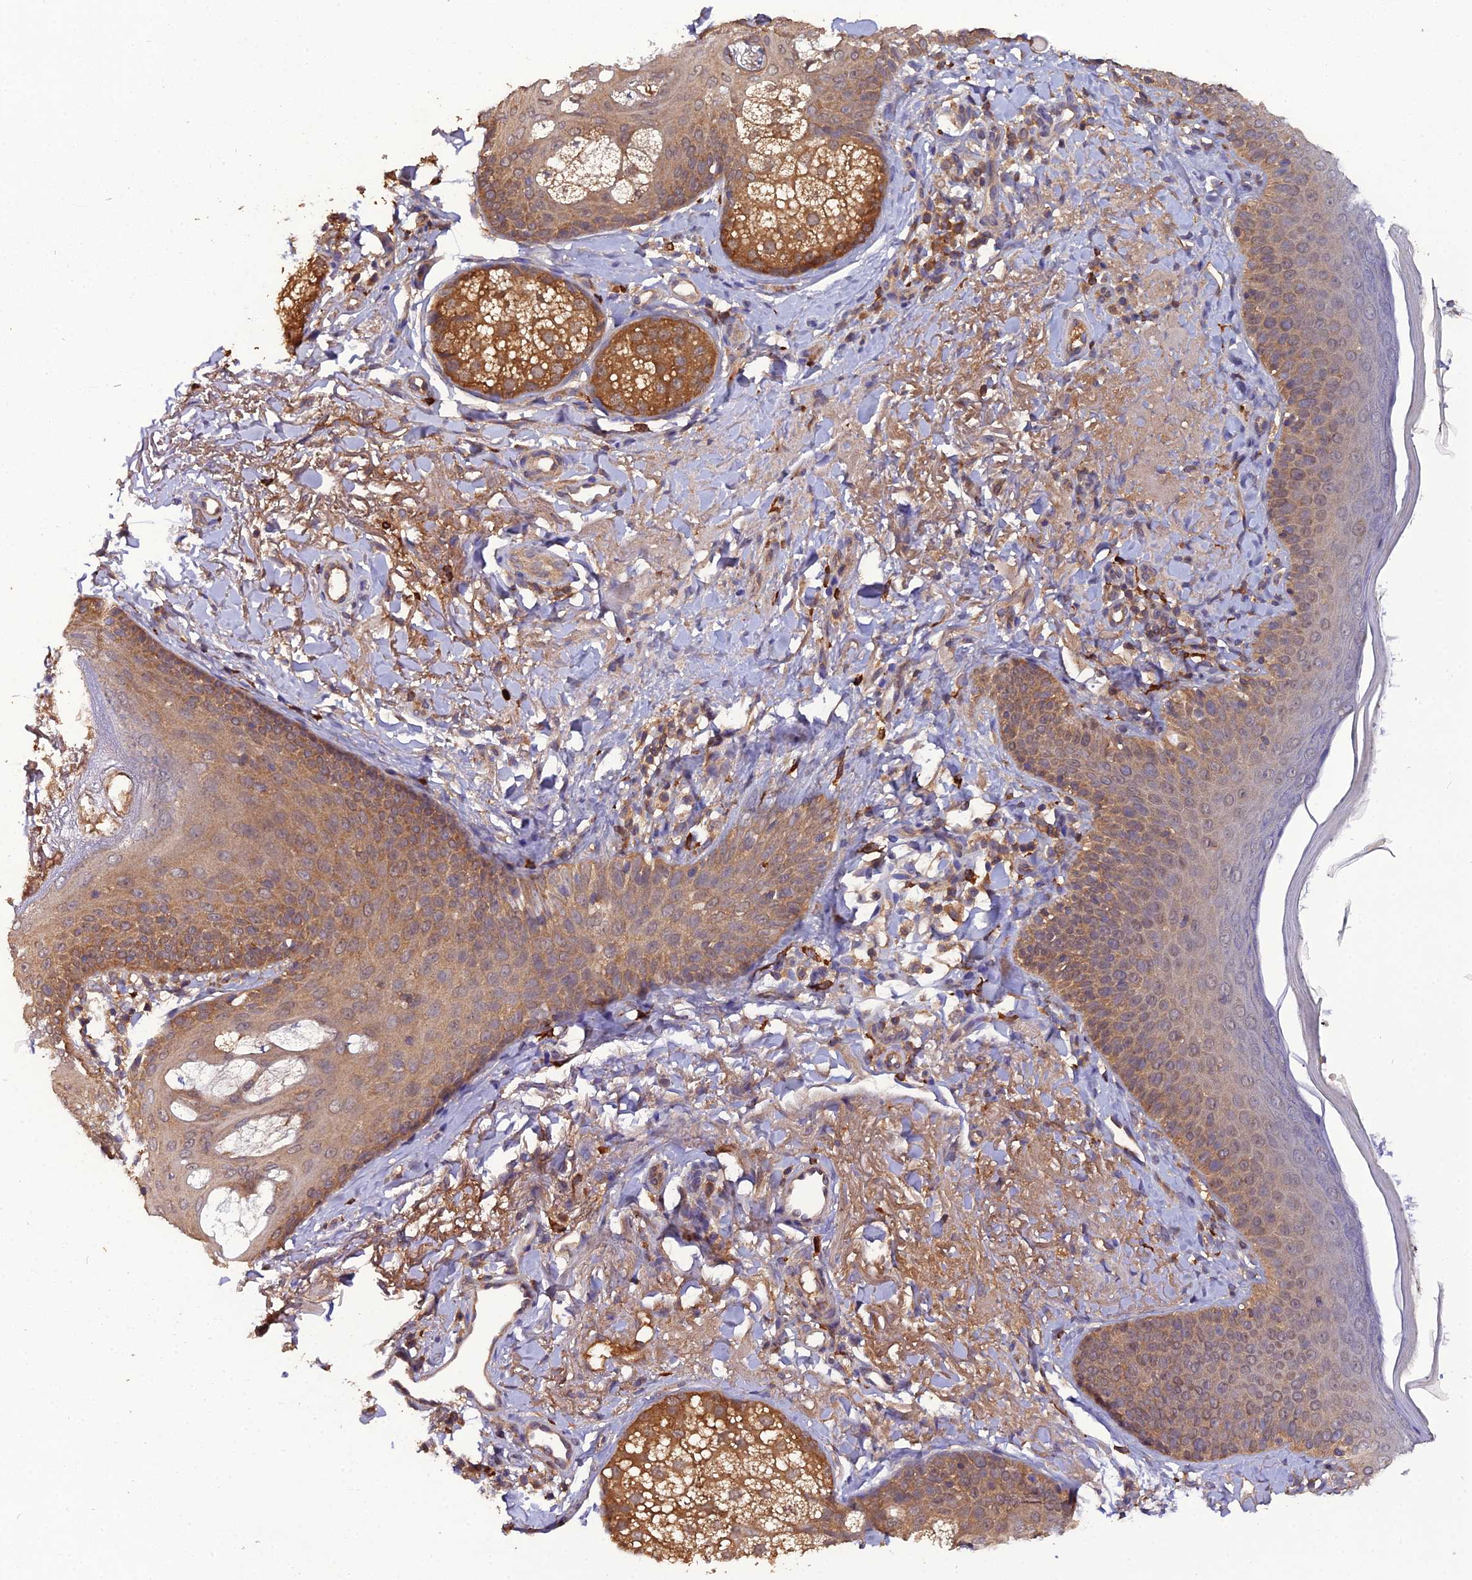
{"staining": {"intensity": "moderate", "quantity": ">75%", "location": "cytoplasmic/membranous"}, "tissue": "skin", "cell_type": "Fibroblasts", "image_type": "normal", "snomed": [{"axis": "morphology", "description": "Normal tissue, NOS"}, {"axis": "topography", "description": "Skin"}], "caption": "There is medium levels of moderate cytoplasmic/membranous positivity in fibroblasts of benign skin, as demonstrated by immunohistochemical staining (brown color).", "gene": "TMEM258", "patient": {"sex": "male", "age": 57}}